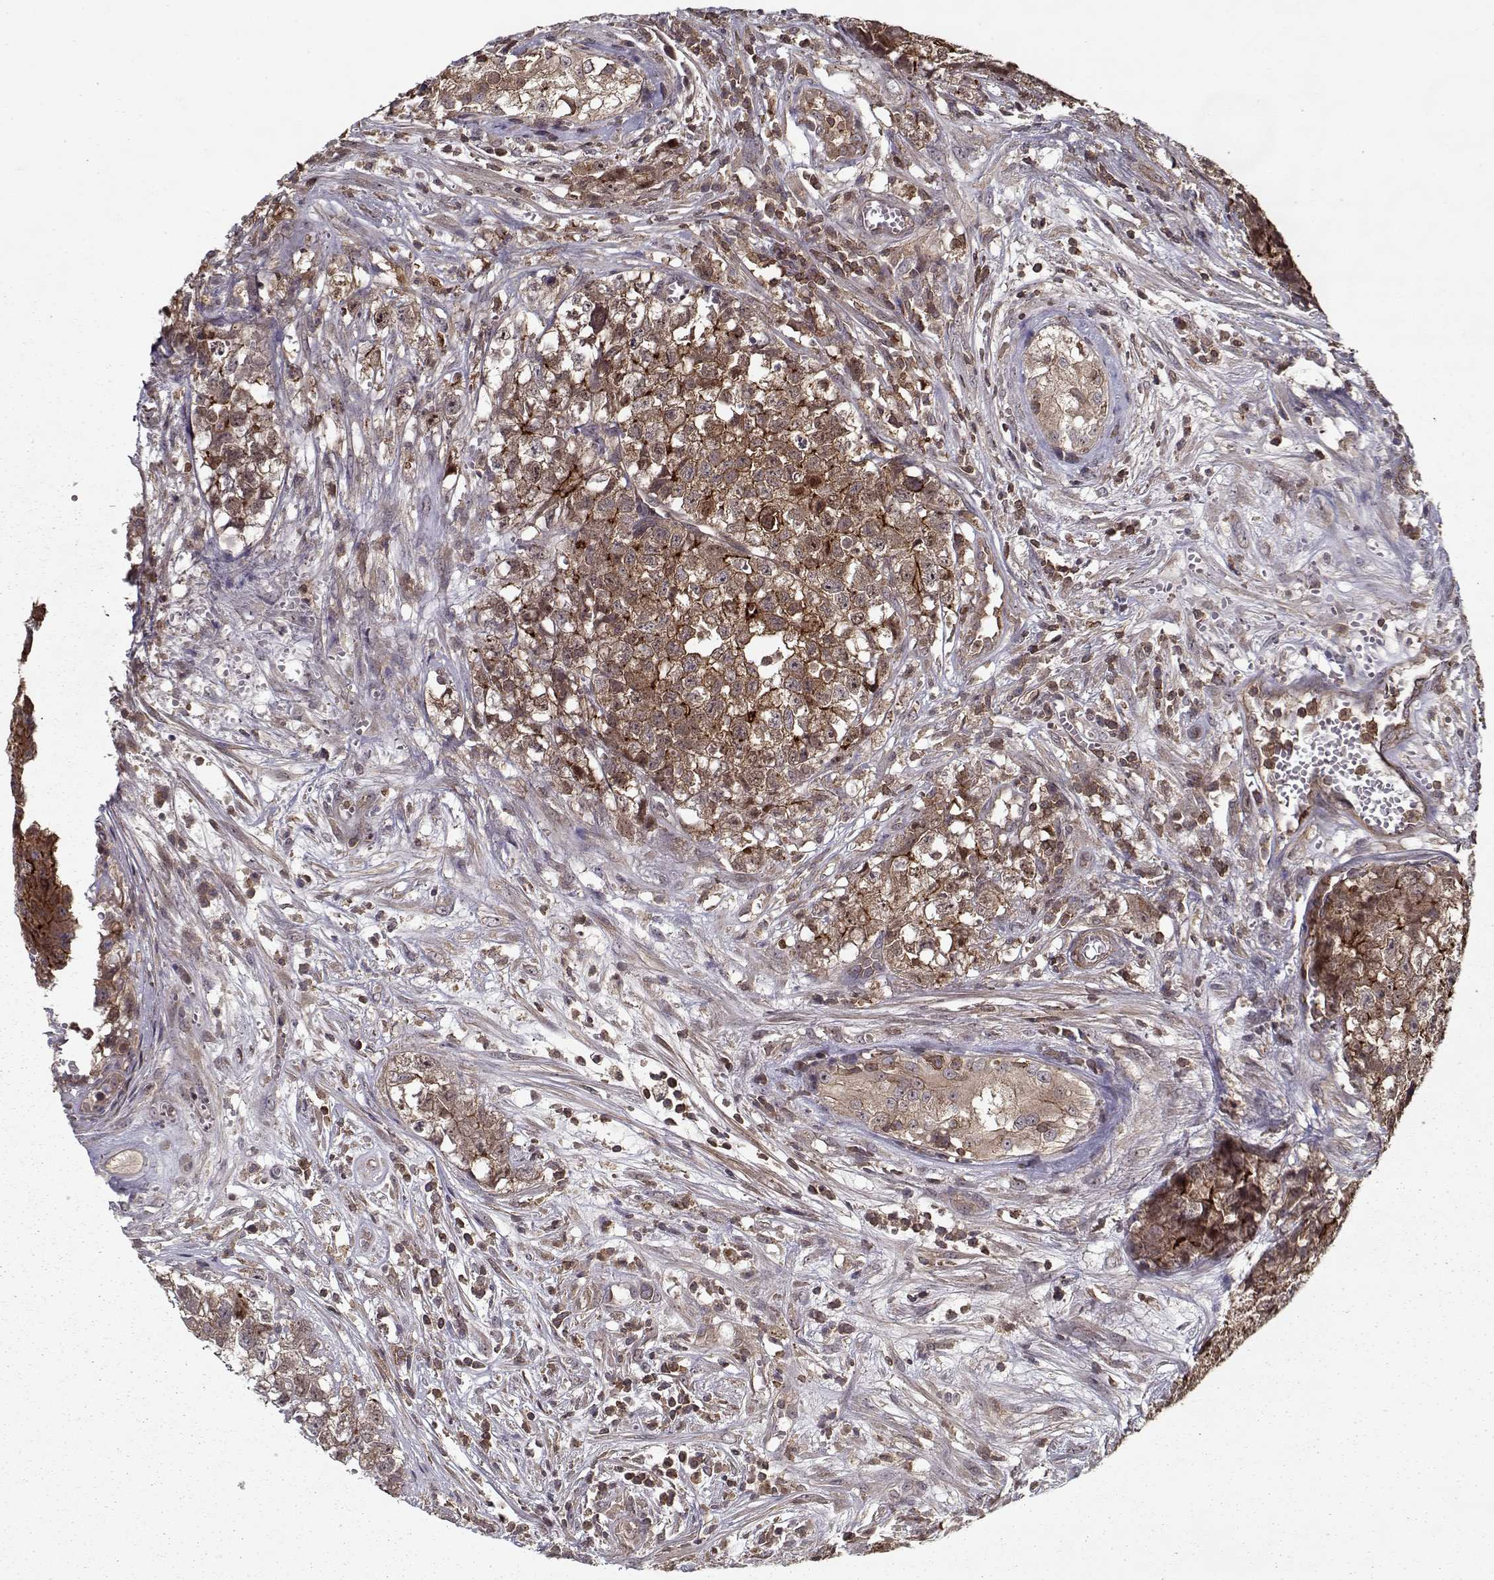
{"staining": {"intensity": "moderate", "quantity": ">75%", "location": "cytoplasmic/membranous"}, "tissue": "testis cancer", "cell_type": "Tumor cells", "image_type": "cancer", "snomed": [{"axis": "morphology", "description": "Seminoma, NOS"}, {"axis": "morphology", "description": "Carcinoma, Embryonal, NOS"}, {"axis": "topography", "description": "Testis"}], "caption": "A brown stain shows moderate cytoplasmic/membranous expression of a protein in human testis embryonal carcinoma tumor cells. The protein of interest is stained brown, and the nuclei are stained in blue (DAB IHC with brightfield microscopy, high magnification).", "gene": "PPP1R12A", "patient": {"sex": "male", "age": 22}}